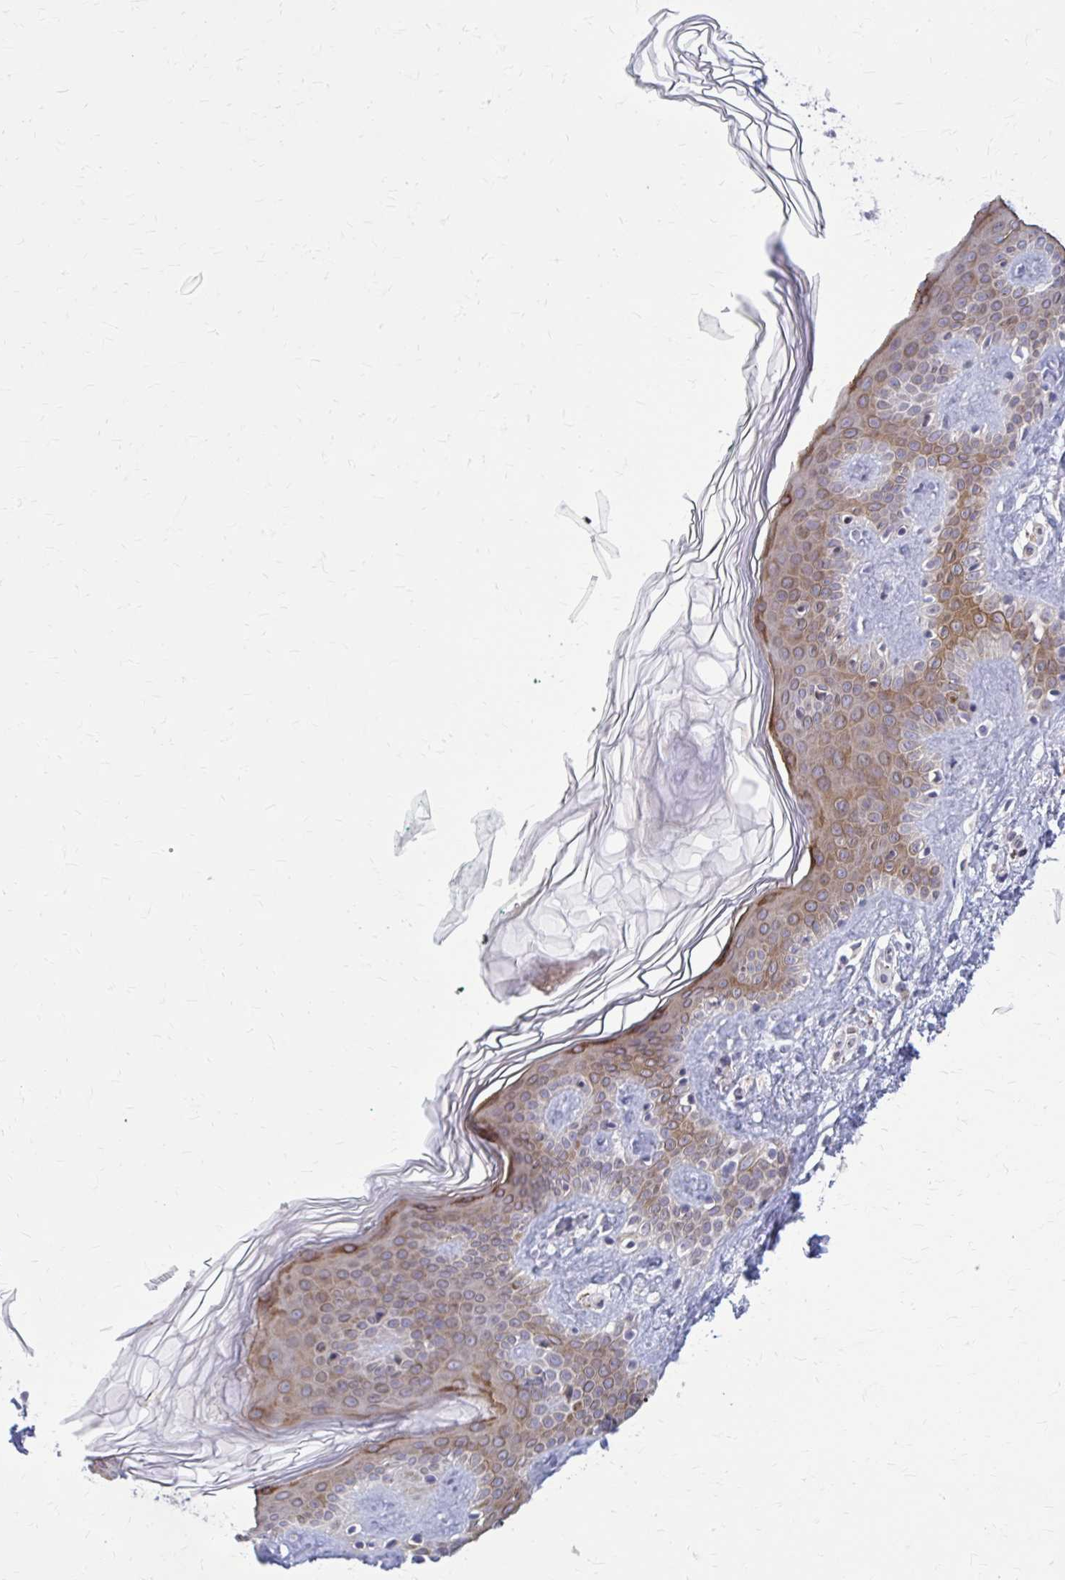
{"staining": {"intensity": "negative", "quantity": "none", "location": "none"}, "tissue": "skin", "cell_type": "Fibroblasts", "image_type": "normal", "snomed": [{"axis": "morphology", "description": "Normal tissue, NOS"}, {"axis": "topography", "description": "Skin"}, {"axis": "topography", "description": "Peripheral nerve tissue"}], "caption": "Photomicrograph shows no significant protein positivity in fibroblasts of unremarkable skin. (Brightfield microscopy of DAB immunohistochemistry at high magnification).", "gene": "MCRIP2", "patient": {"sex": "female", "age": 45}}